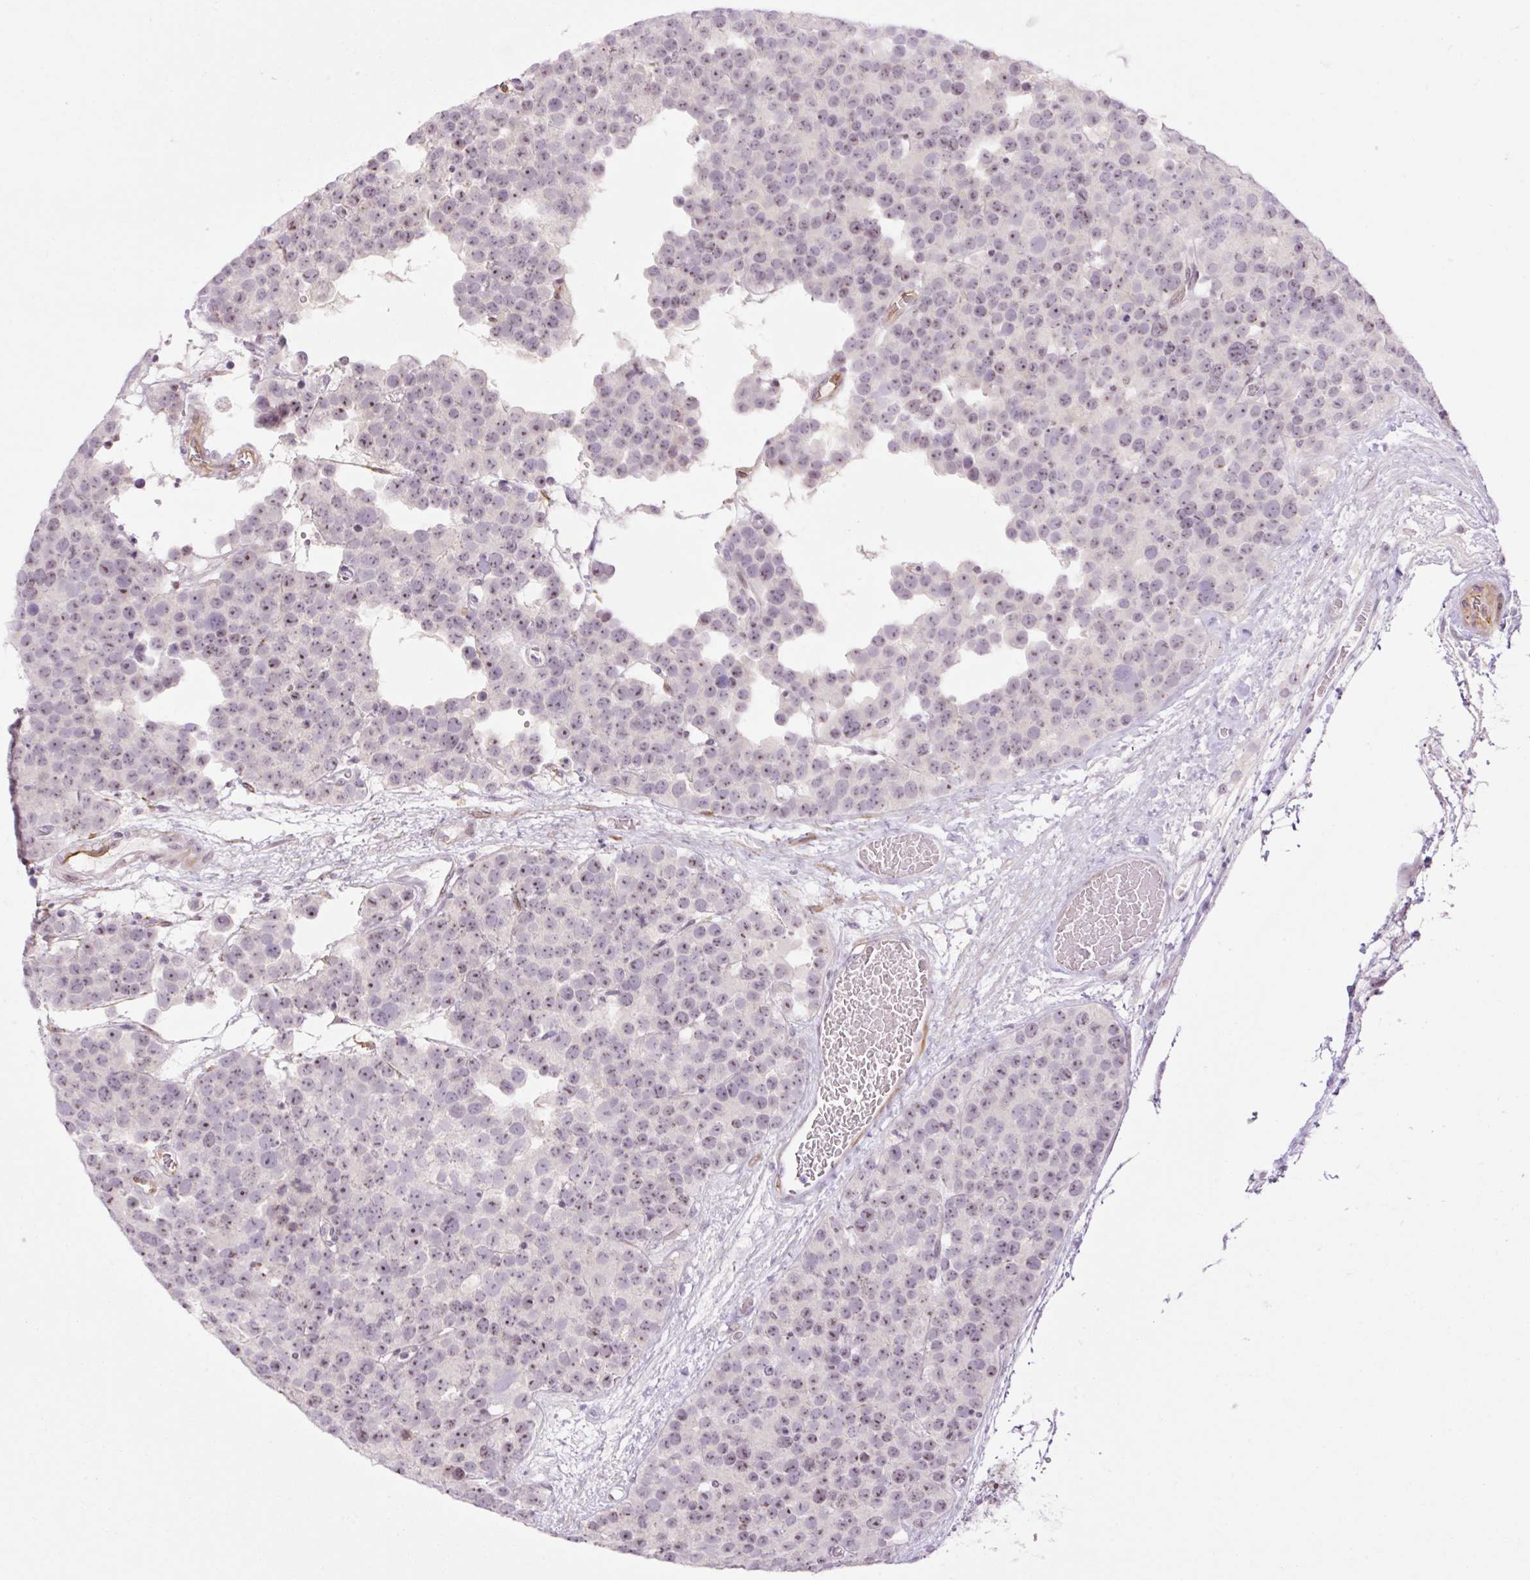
{"staining": {"intensity": "weak", "quantity": ">75%", "location": "nuclear"}, "tissue": "testis cancer", "cell_type": "Tumor cells", "image_type": "cancer", "snomed": [{"axis": "morphology", "description": "Seminoma, NOS"}, {"axis": "topography", "description": "Testis"}], "caption": "High-magnification brightfield microscopy of testis cancer stained with DAB (3,3'-diaminobenzidine) (brown) and counterstained with hematoxylin (blue). tumor cells exhibit weak nuclear staining is appreciated in approximately>75% of cells. (DAB (3,3'-diaminobenzidine) = brown stain, brightfield microscopy at high magnification).", "gene": "ZNF417", "patient": {"sex": "male", "age": 71}}